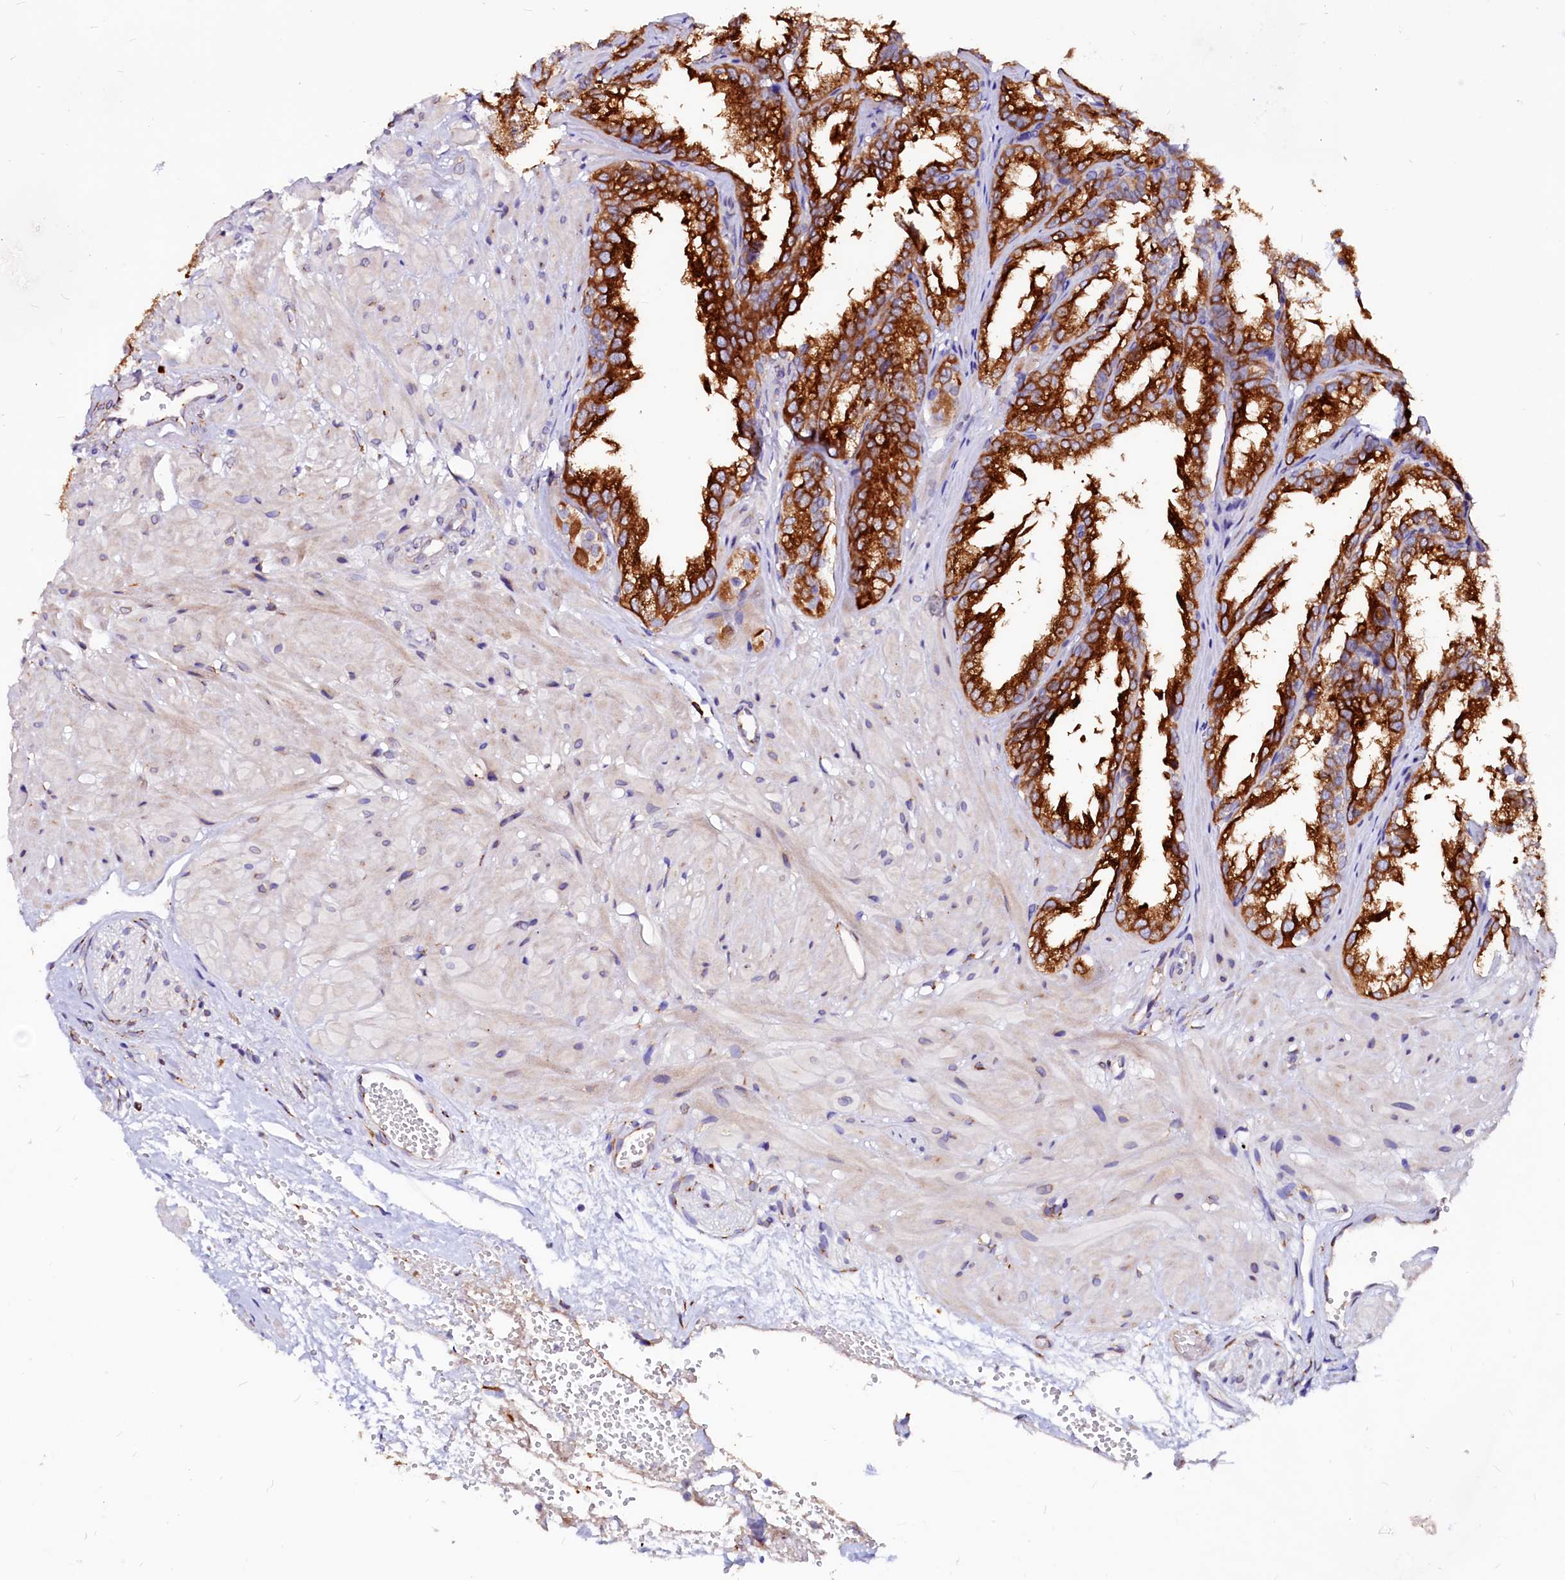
{"staining": {"intensity": "strong", "quantity": ">75%", "location": "cytoplasmic/membranous"}, "tissue": "seminal vesicle", "cell_type": "Glandular cells", "image_type": "normal", "snomed": [{"axis": "morphology", "description": "Normal tissue, NOS"}, {"axis": "topography", "description": "Prostate"}, {"axis": "topography", "description": "Seminal veicle"}], "caption": "This is a micrograph of immunohistochemistry (IHC) staining of benign seminal vesicle, which shows strong staining in the cytoplasmic/membranous of glandular cells.", "gene": "LMAN1", "patient": {"sex": "male", "age": 51}}